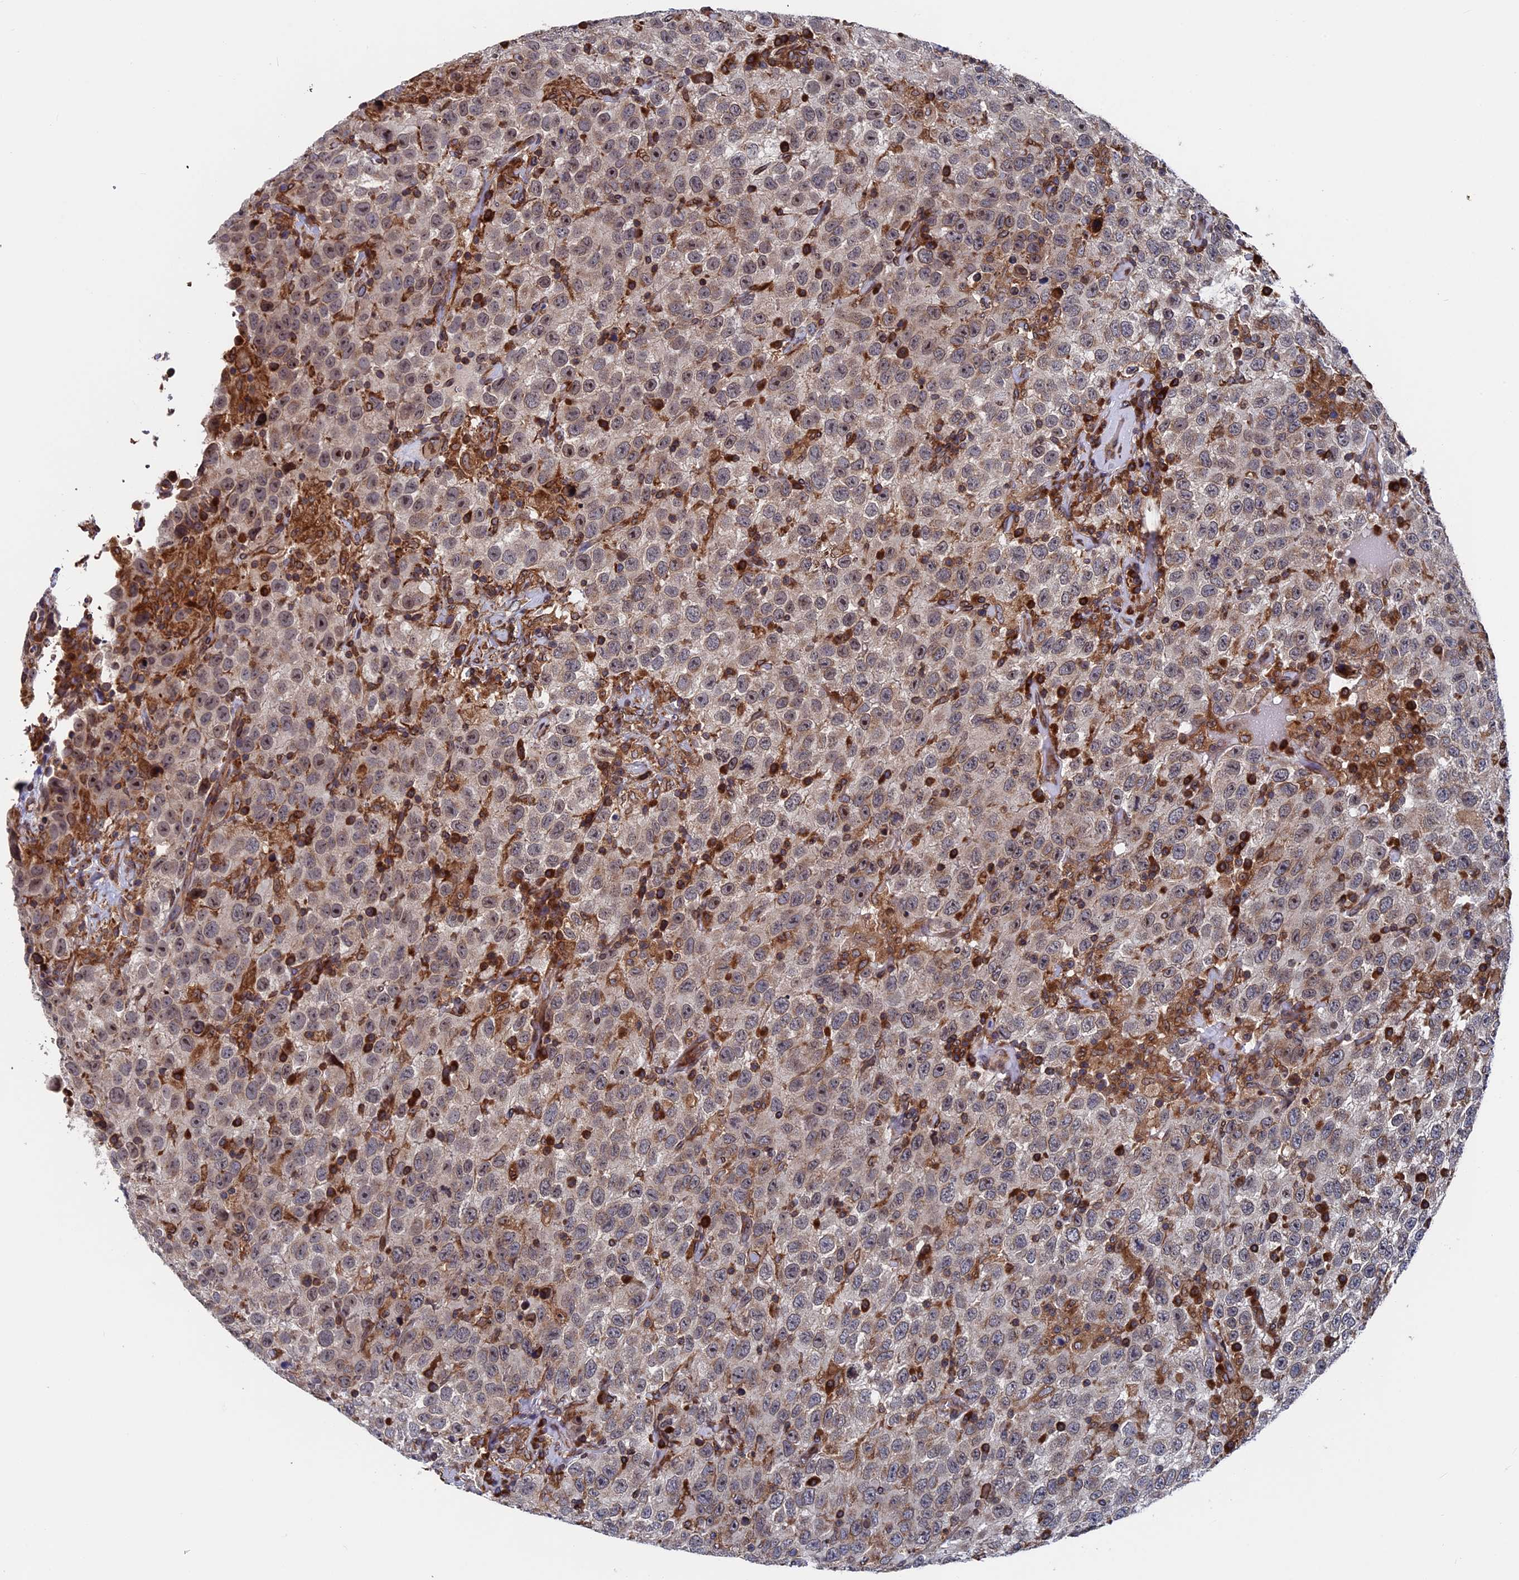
{"staining": {"intensity": "moderate", "quantity": ">75%", "location": "cytoplasmic/membranous"}, "tissue": "testis cancer", "cell_type": "Tumor cells", "image_type": "cancer", "snomed": [{"axis": "morphology", "description": "Seminoma, NOS"}, {"axis": "topography", "description": "Testis"}], "caption": "Immunohistochemistry image of human testis cancer (seminoma) stained for a protein (brown), which demonstrates medium levels of moderate cytoplasmic/membranous positivity in about >75% of tumor cells.", "gene": "RPUSD1", "patient": {"sex": "male", "age": 41}}